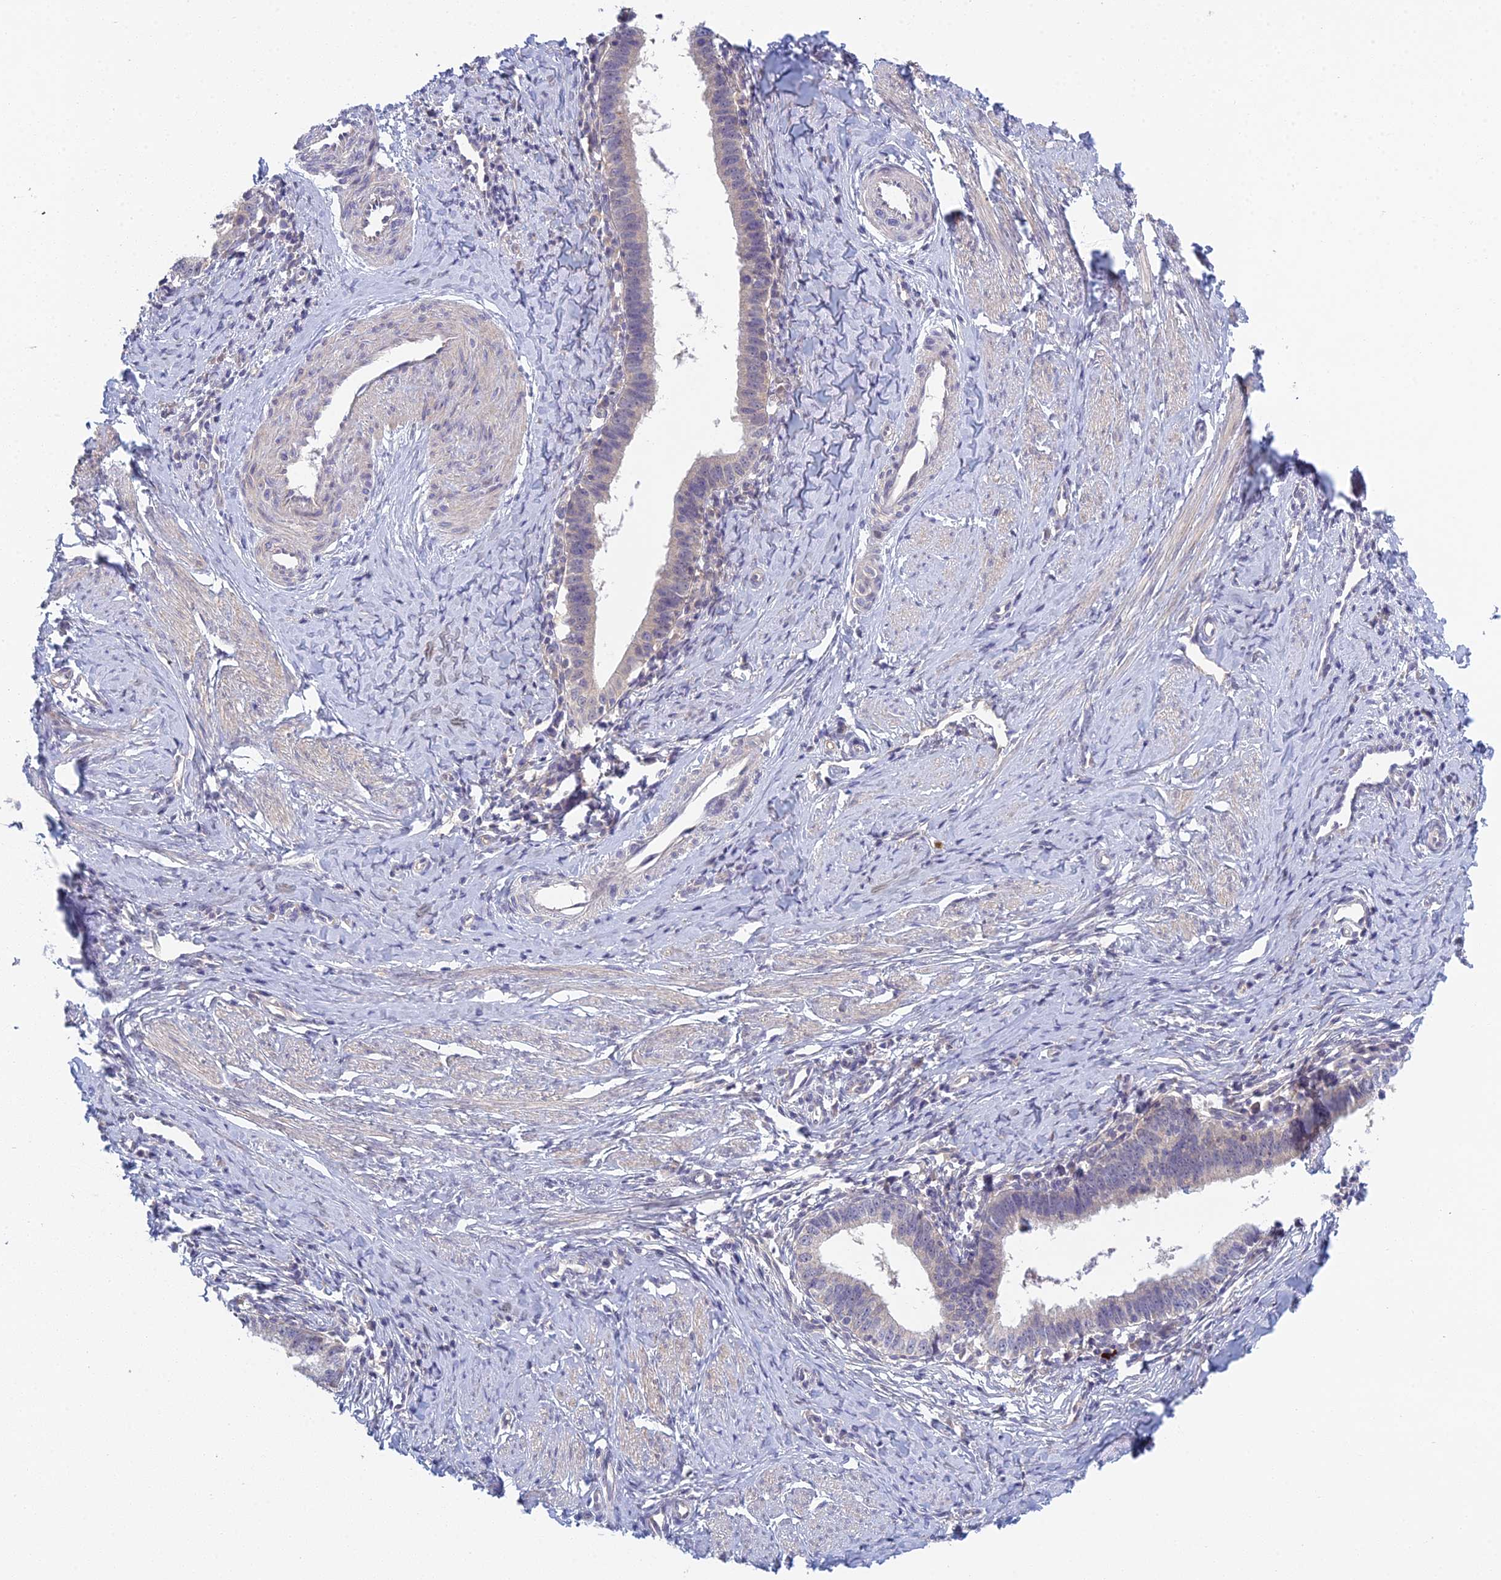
{"staining": {"intensity": "negative", "quantity": "none", "location": "none"}, "tissue": "cervical cancer", "cell_type": "Tumor cells", "image_type": "cancer", "snomed": [{"axis": "morphology", "description": "Adenocarcinoma, NOS"}, {"axis": "topography", "description": "Cervix"}], "caption": "Histopathology image shows no significant protein positivity in tumor cells of cervical adenocarcinoma.", "gene": "METTL26", "patient": {"sex": "female", "age": 36}}